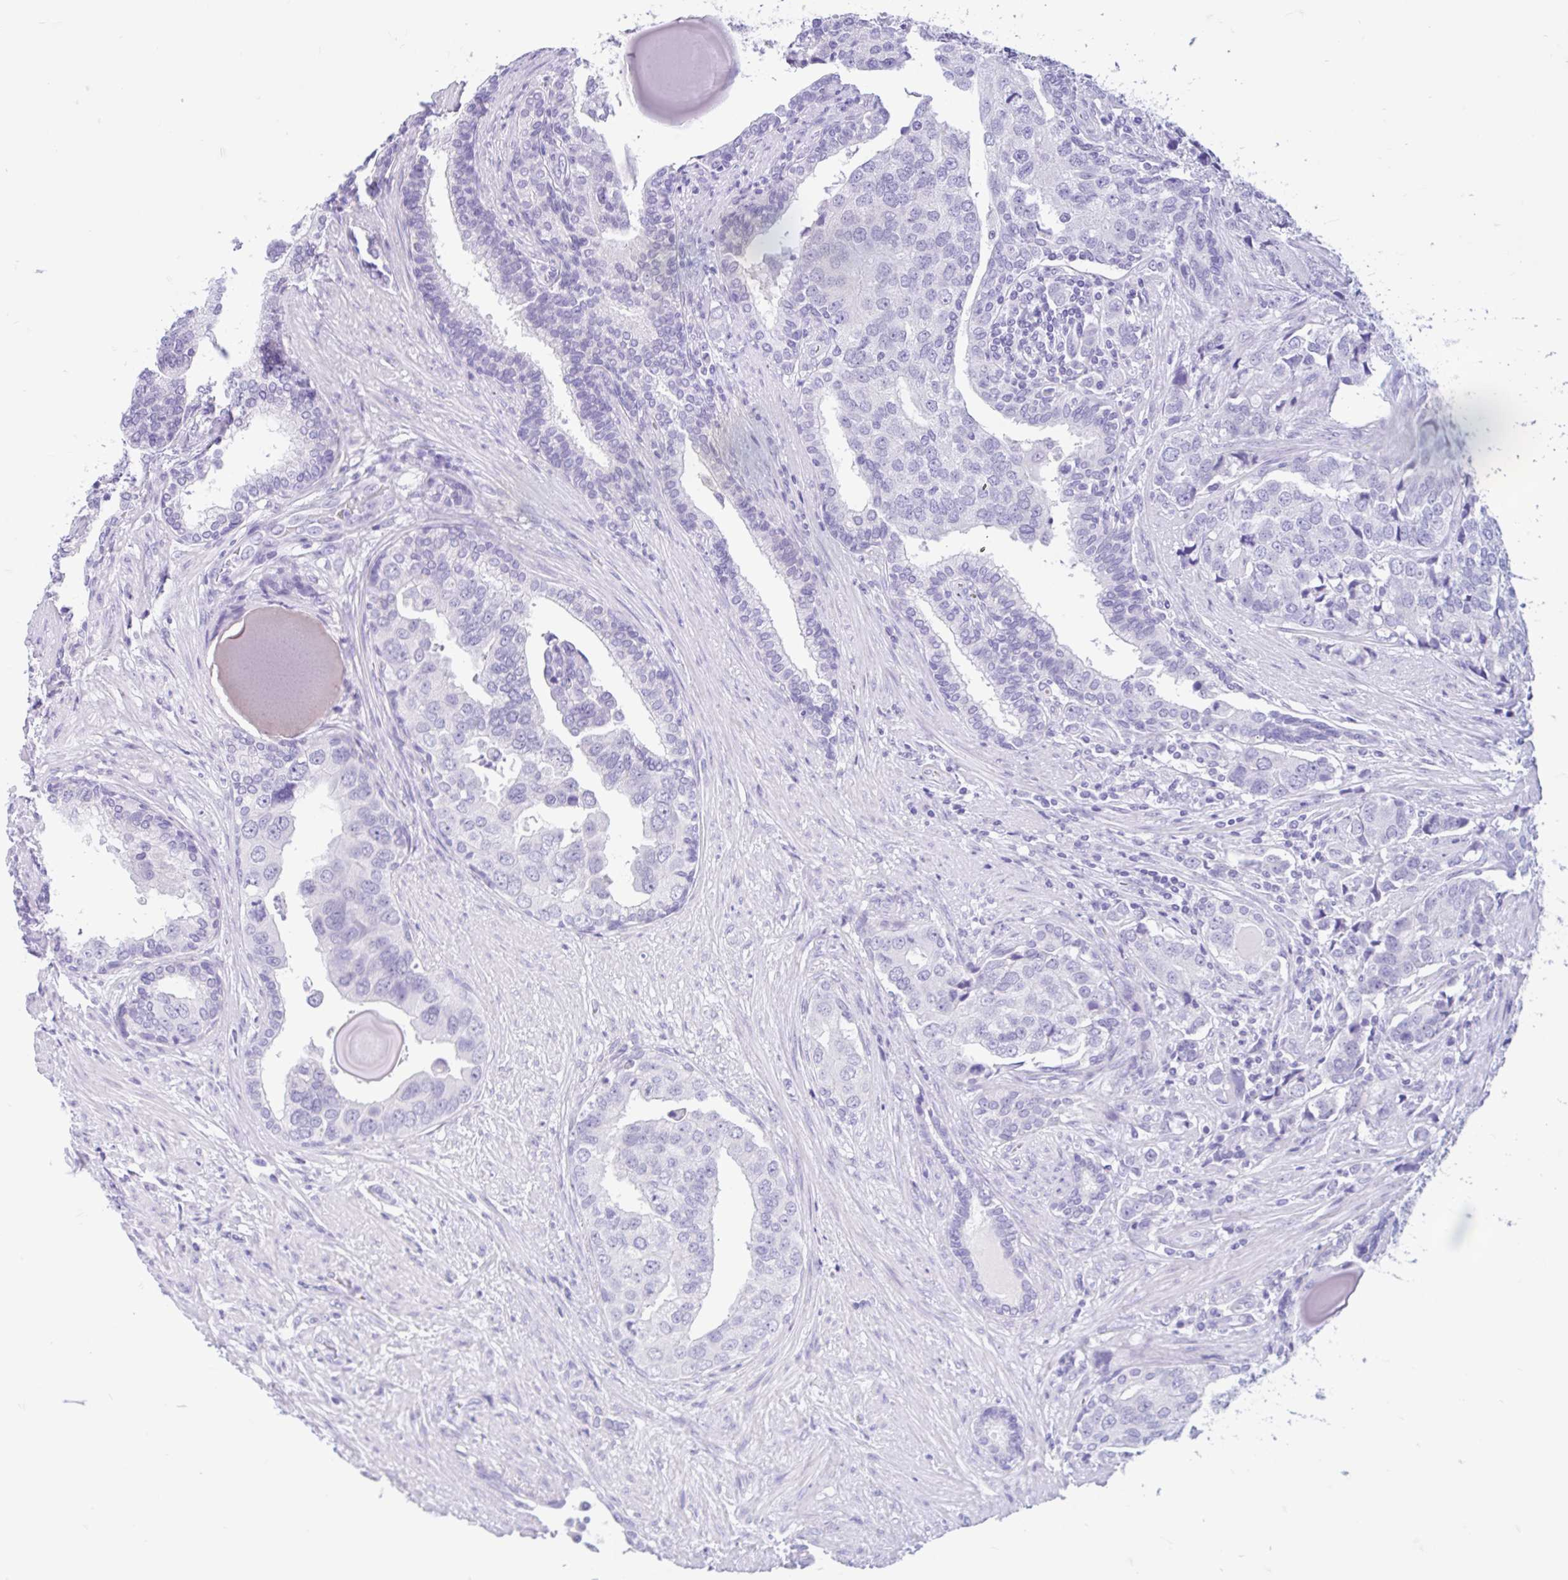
{"staining": {"intensity": "negative", "quantity": "none", "location": "none"}, "tissue": "prostate cancer", "cell_type": "Tumor cells", "image_type": "cancer", "snomed": [{"axis": "morphology", "description": "Adenocarcinoma, High grade"}, {"axis": "topography", "description": "Prostate"}], "caption": "Immunohistochemistry (IHC) of prostate cancer displays no staining in tumor cells.", "gene": "ZNF319", "patient": {"sex": "male", "age": 68}}